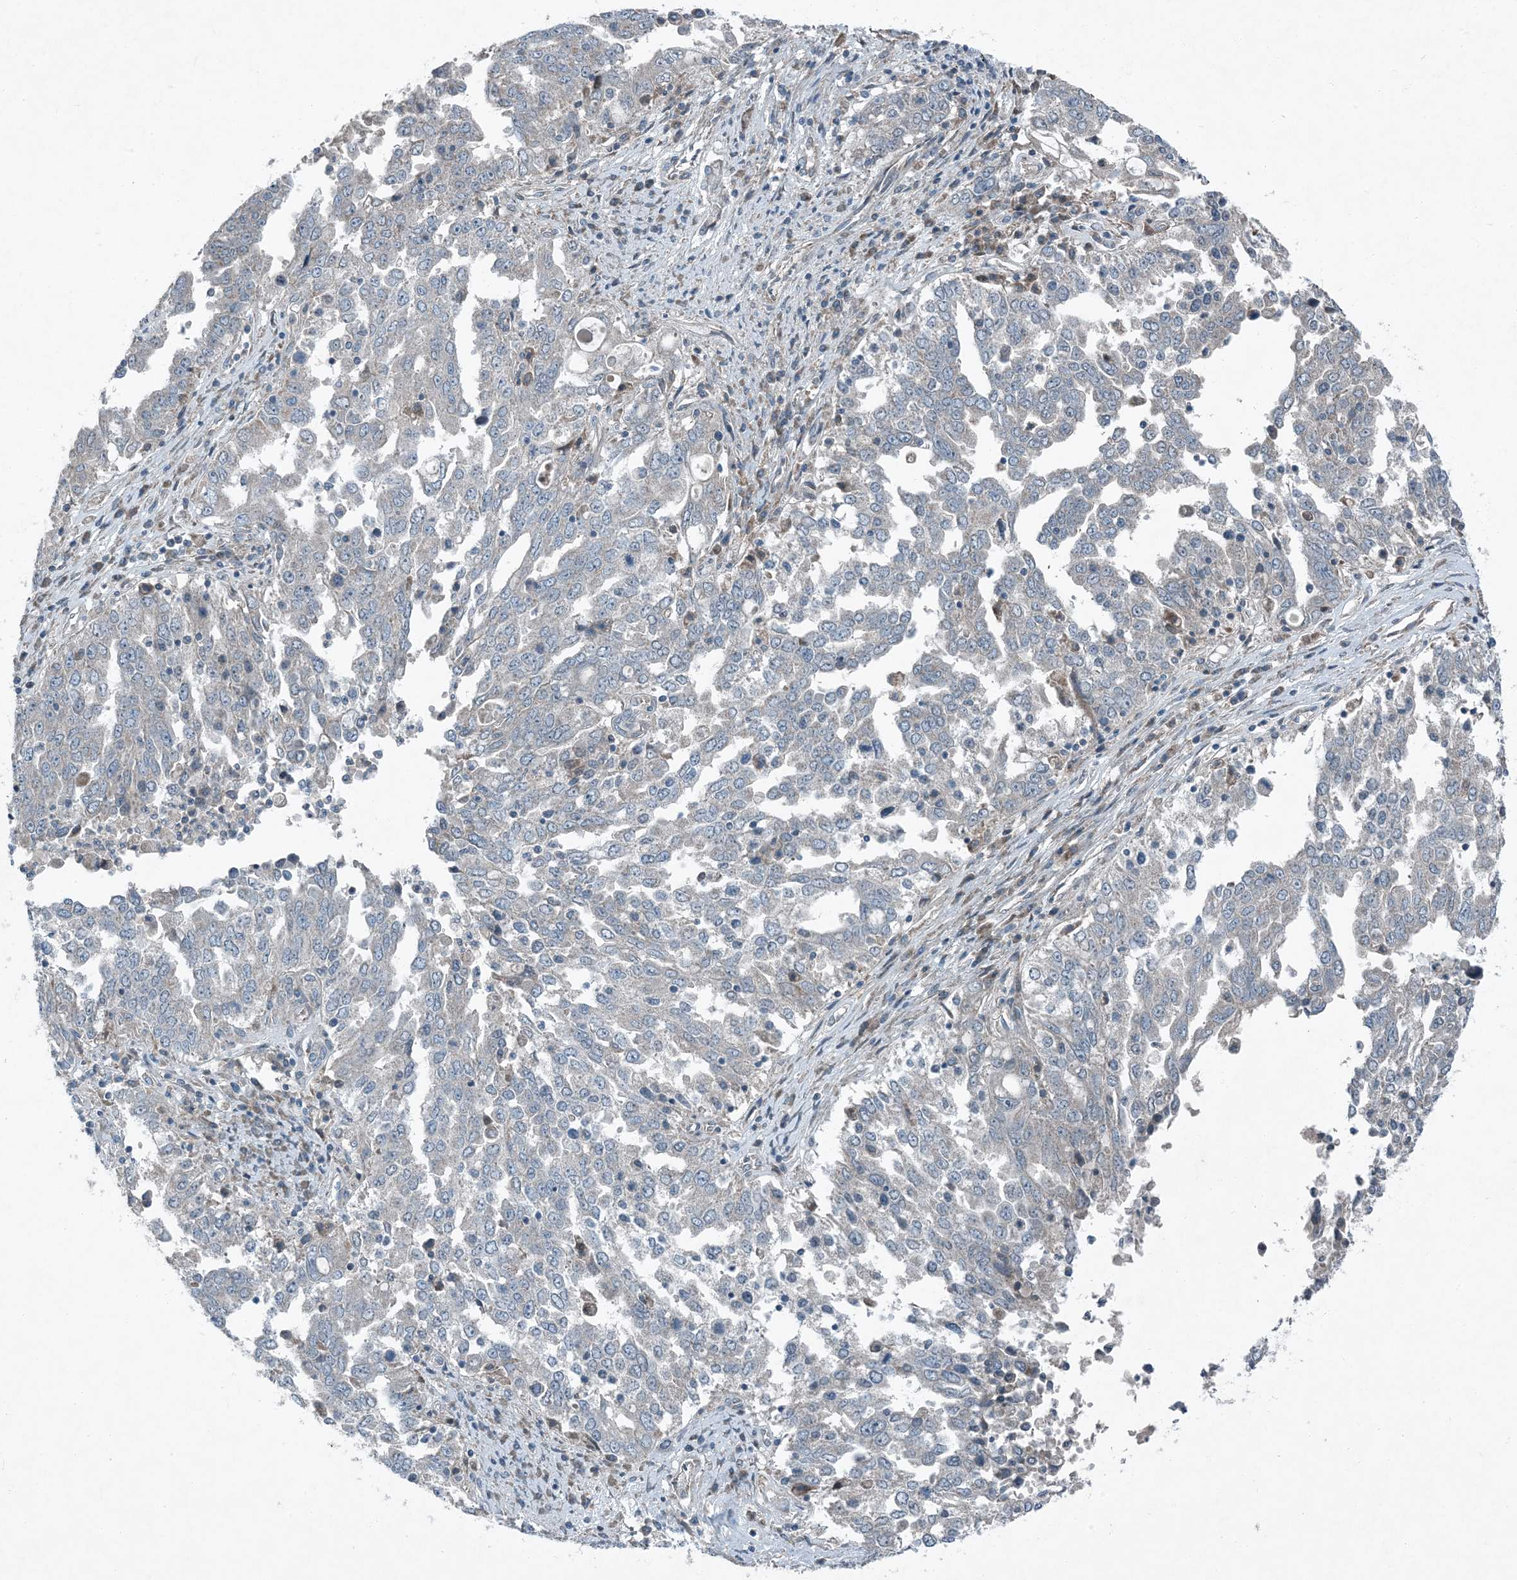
{"staining": {"intensity": "negative", "quantity": "none", "location": "none"}, "tissue": "ovarian cancer", "cell_type": "Tumor cells", "image_type": "cancer", "snomed": [{"axis": "morphology", "description": "Carcinoma, endometroid"}, {"axis": "topography", "description": "Ovary"}], "caption": "Immunohistochemistry (IHC) of ovarian cancer (endometroid carcinoma) reveals no positivity in tumor cells.", "gene": "APOM", "patient": {"sex": "female", "age": 62}}